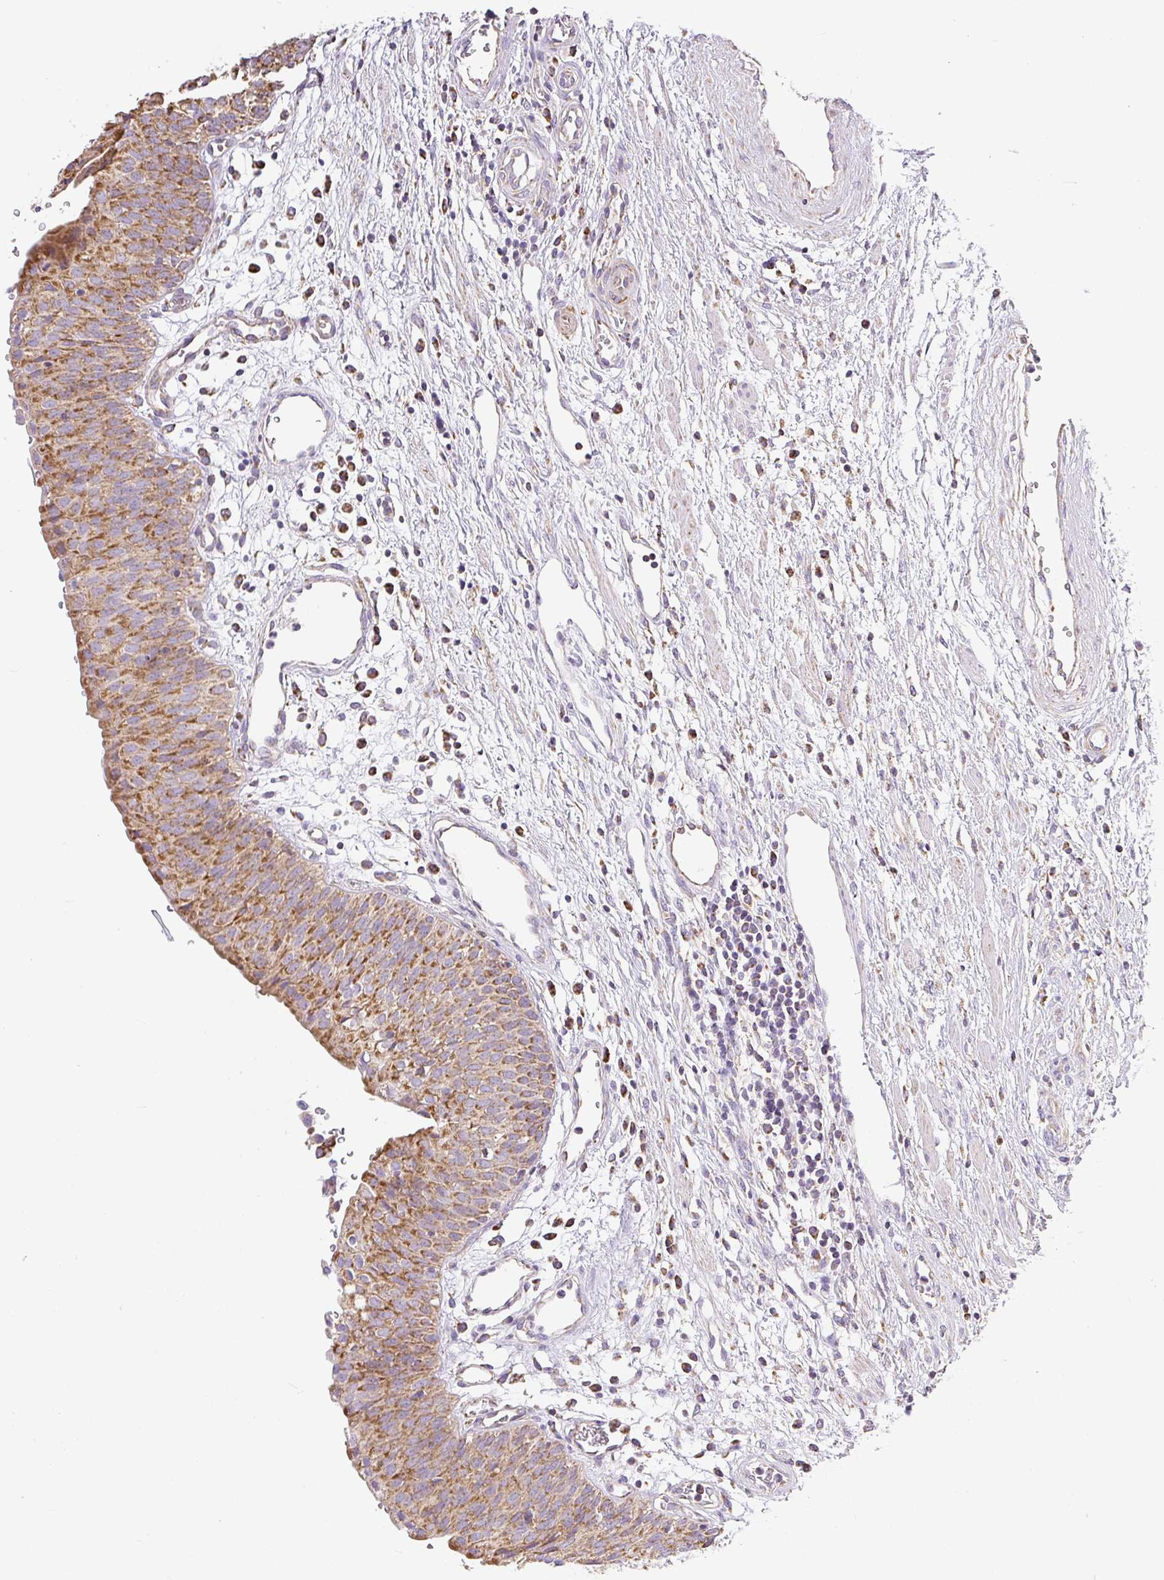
{"staining": {"intensity": "moderate", "quantity": ">75%", "location": "cytoplasmic/membranous"}, "tissue": "urinary bladder", "cell_type": "Urothelial cells", "image_type": "normal", "snomed": [{"axis": "morphology", "description": "Normal tissue, NOS"}, {"axis": "topography", "description": "Urinary bladder"}], "caption": "Protein expression analysis of normal human urinary bladder reveals moderate cytoplasmic/membranous positivity in approximately >75% of urothelial cells. (Stains: DAB (3,3'-diaminobenzidine) in brown, nuclei in blue, Microscopy: brightfield microscopy at high magnification).", "gene": "DAAM2", "patient": {"sex": "male", "age": 55}}